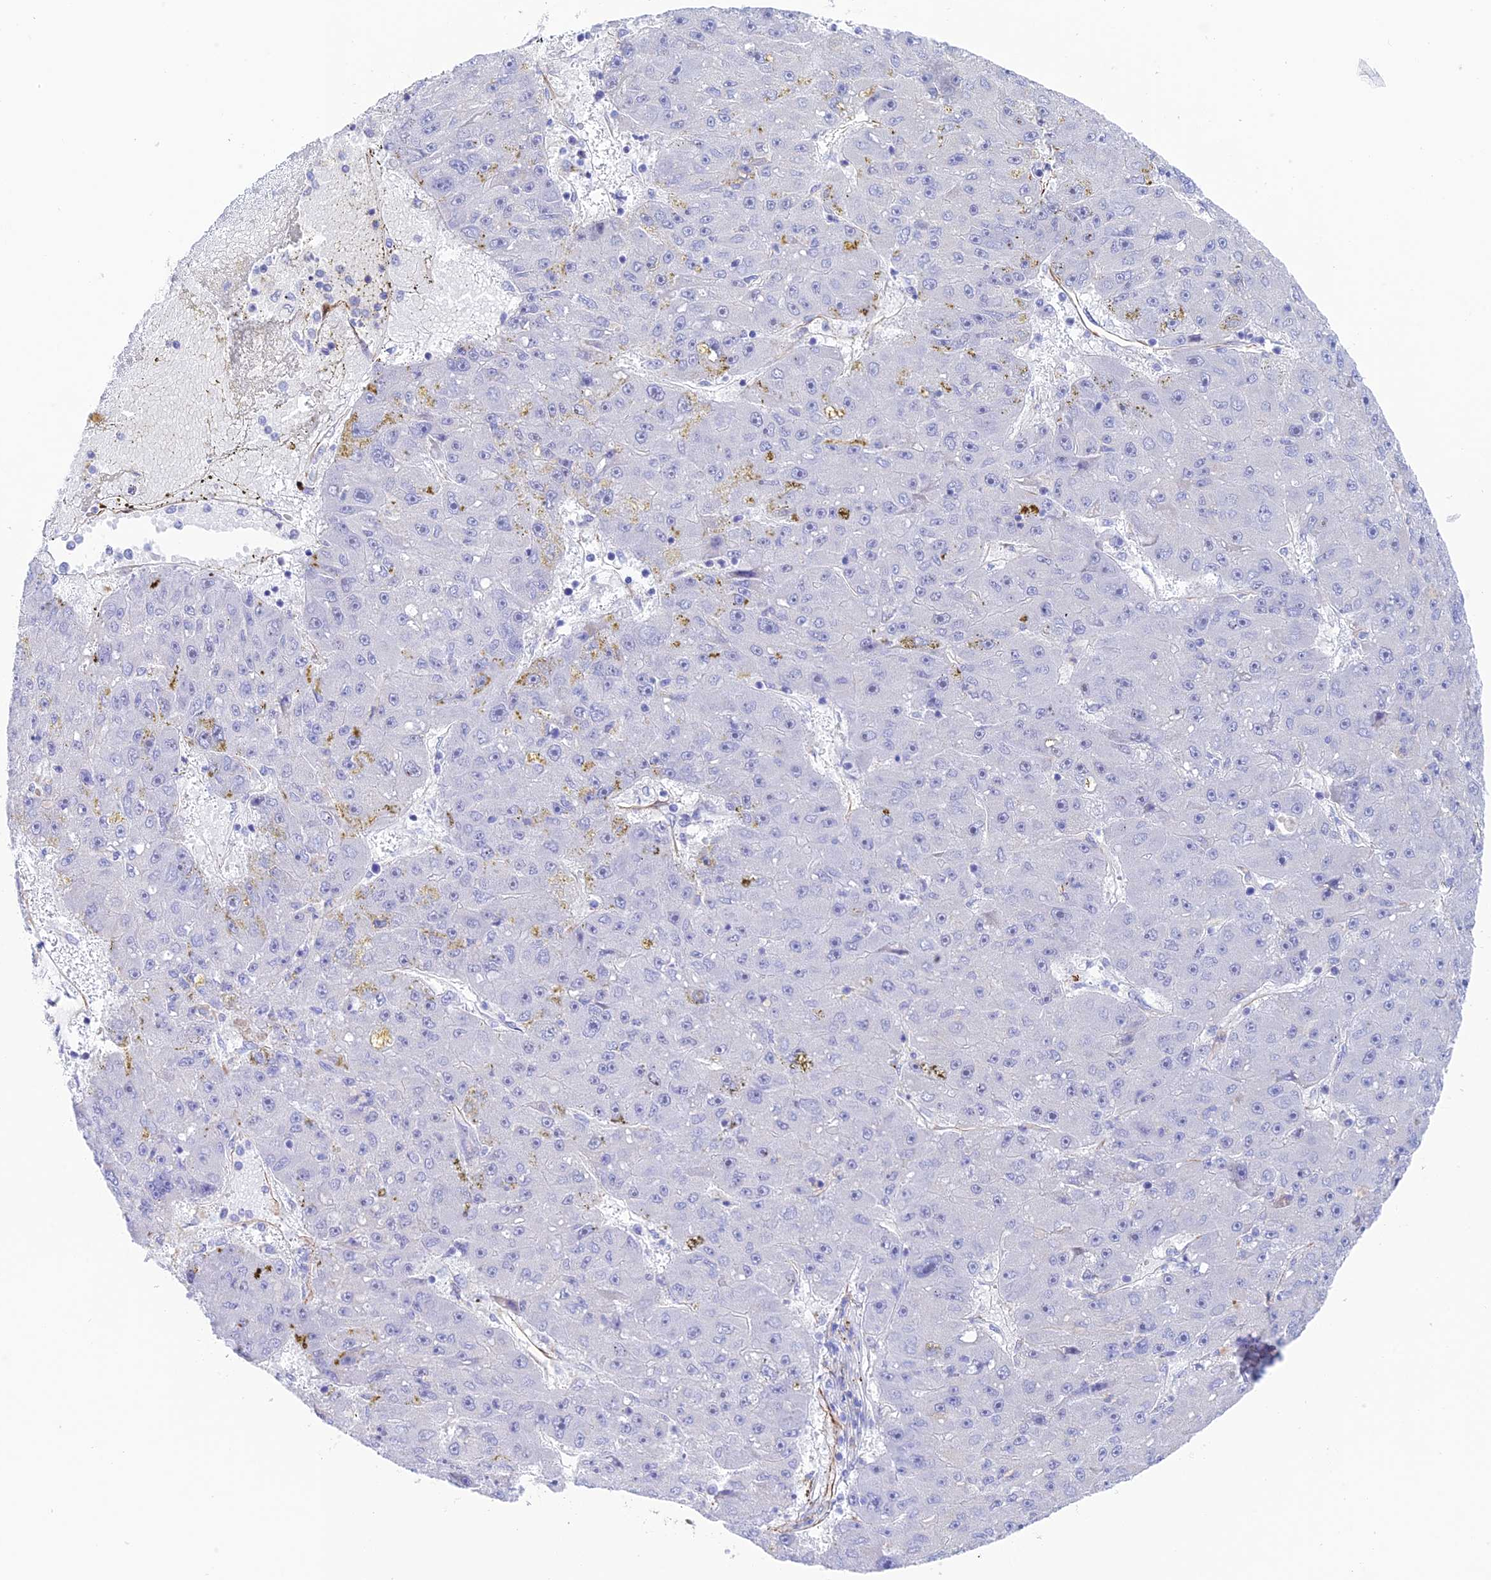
{"staining": {"intensity": "negative", "quantity": "none", "location": "none"}, "tissue": "liver cancer", "cell_type": "Tumor cells", "image_type": "cancer", "snomed": [{"axis": "morphology", "description": "Carcinoma, Hepatocellular, NOS"}, {"axis": "topography", "description": "Liver"}], "caption": "Liver cancer (hepatocellular carcinoma) was stained to show a protein in brown. There is no significant positivity in tumor cells.", "gene": "ZNF652", "patient": {"sex": "male", "age": 67}}